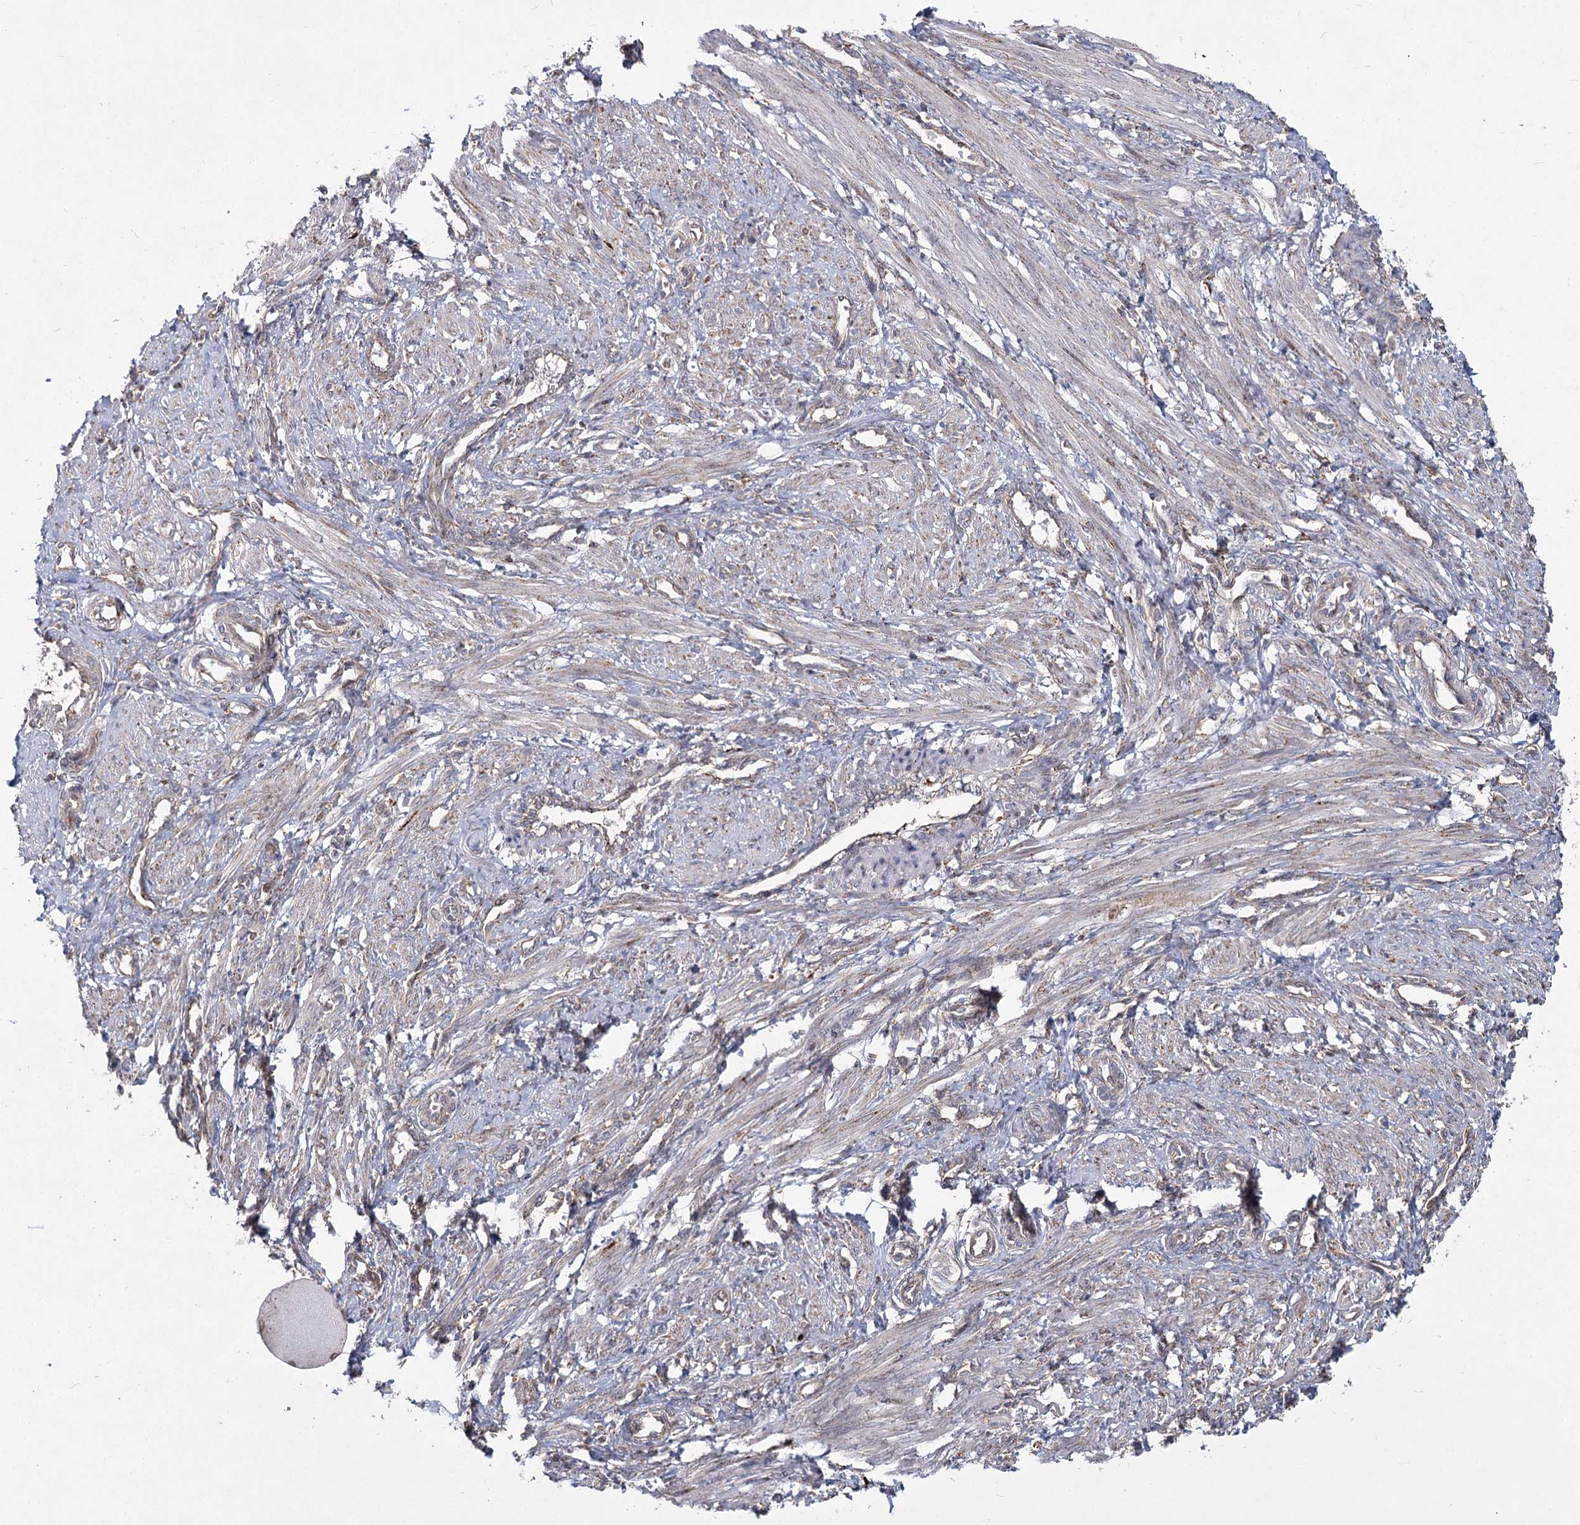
{"staining": {"intensity": "weak", "quantity": "25%-75%", "location": "cytoplasmic/membranous"}, "tissue": "smooth muscle", "cell_type": "Smooth muscle cells", "image_type": "normal", "snomed": [{"axis": "morphology", "description": "Normal tissue, NOS"}, {"axis": "topography", "description": "Endometrium"}], "caption": "This is an image of immunohistochemistry staining of benign smooth muscle, which shows weak positivity in the cytoplasmic/membranous of smooth muscle cells.", "gene": "NHLRC2", "patient": {"sex": "female", "age": 33}}